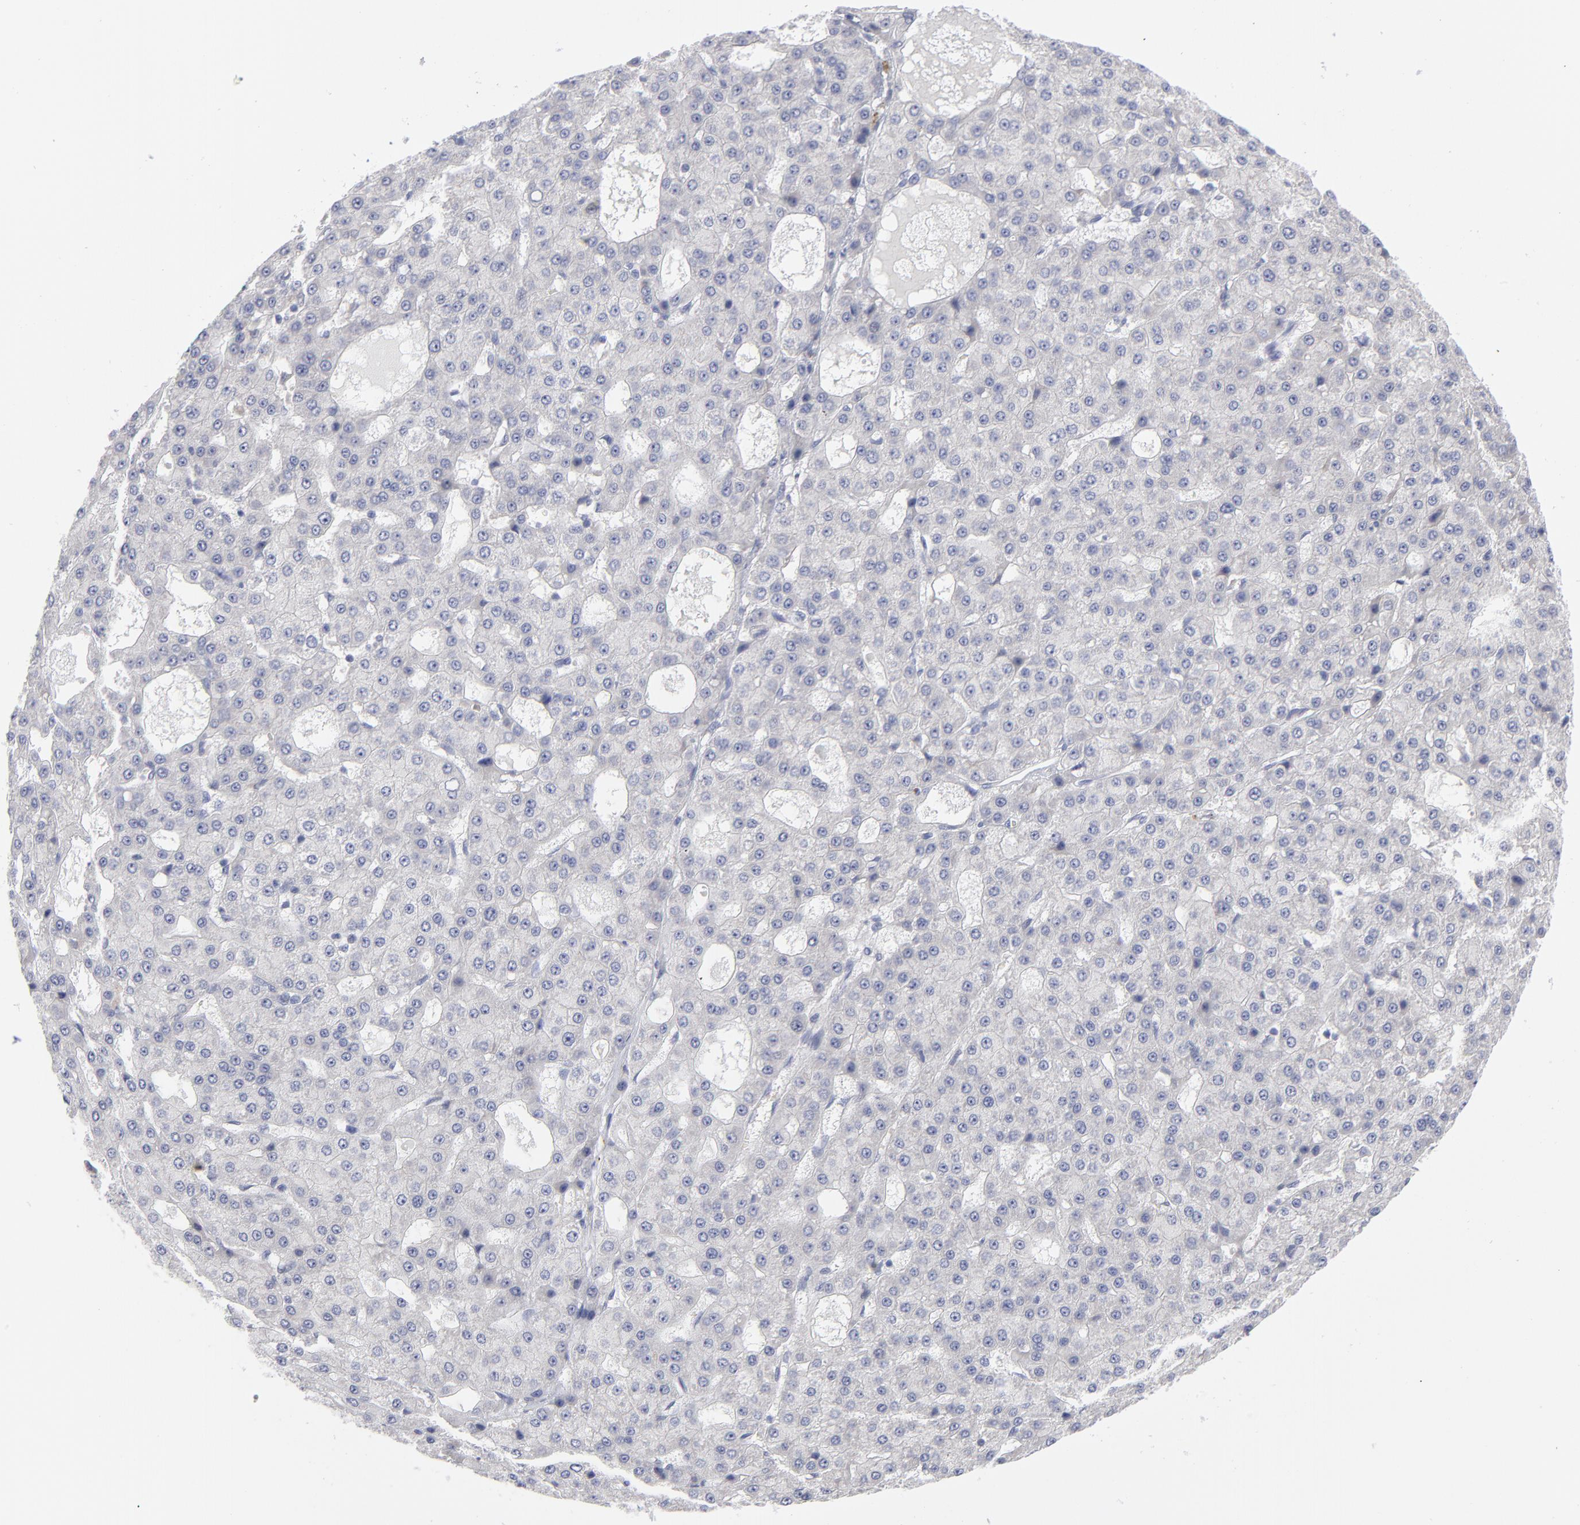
{"staining": {"intensity": "negative", "quantity": "none", "location": "none"}, "tissue": "liver cancer", "cell_type": "Tumor cells", "image_type": "cancer", "snomed": [{"axis": "morphology", "description": "Carcinoma, Hepatocellular, NOS"}, {"axis": "topography", "description": "Liver"}], "caption": "Liver hepatocellular carcinoma was stained to show a protein in brown. There is no significant positivity in tumor cells.", "gene": "RPS24", "patient": {"sex": "male", "age": 47}}